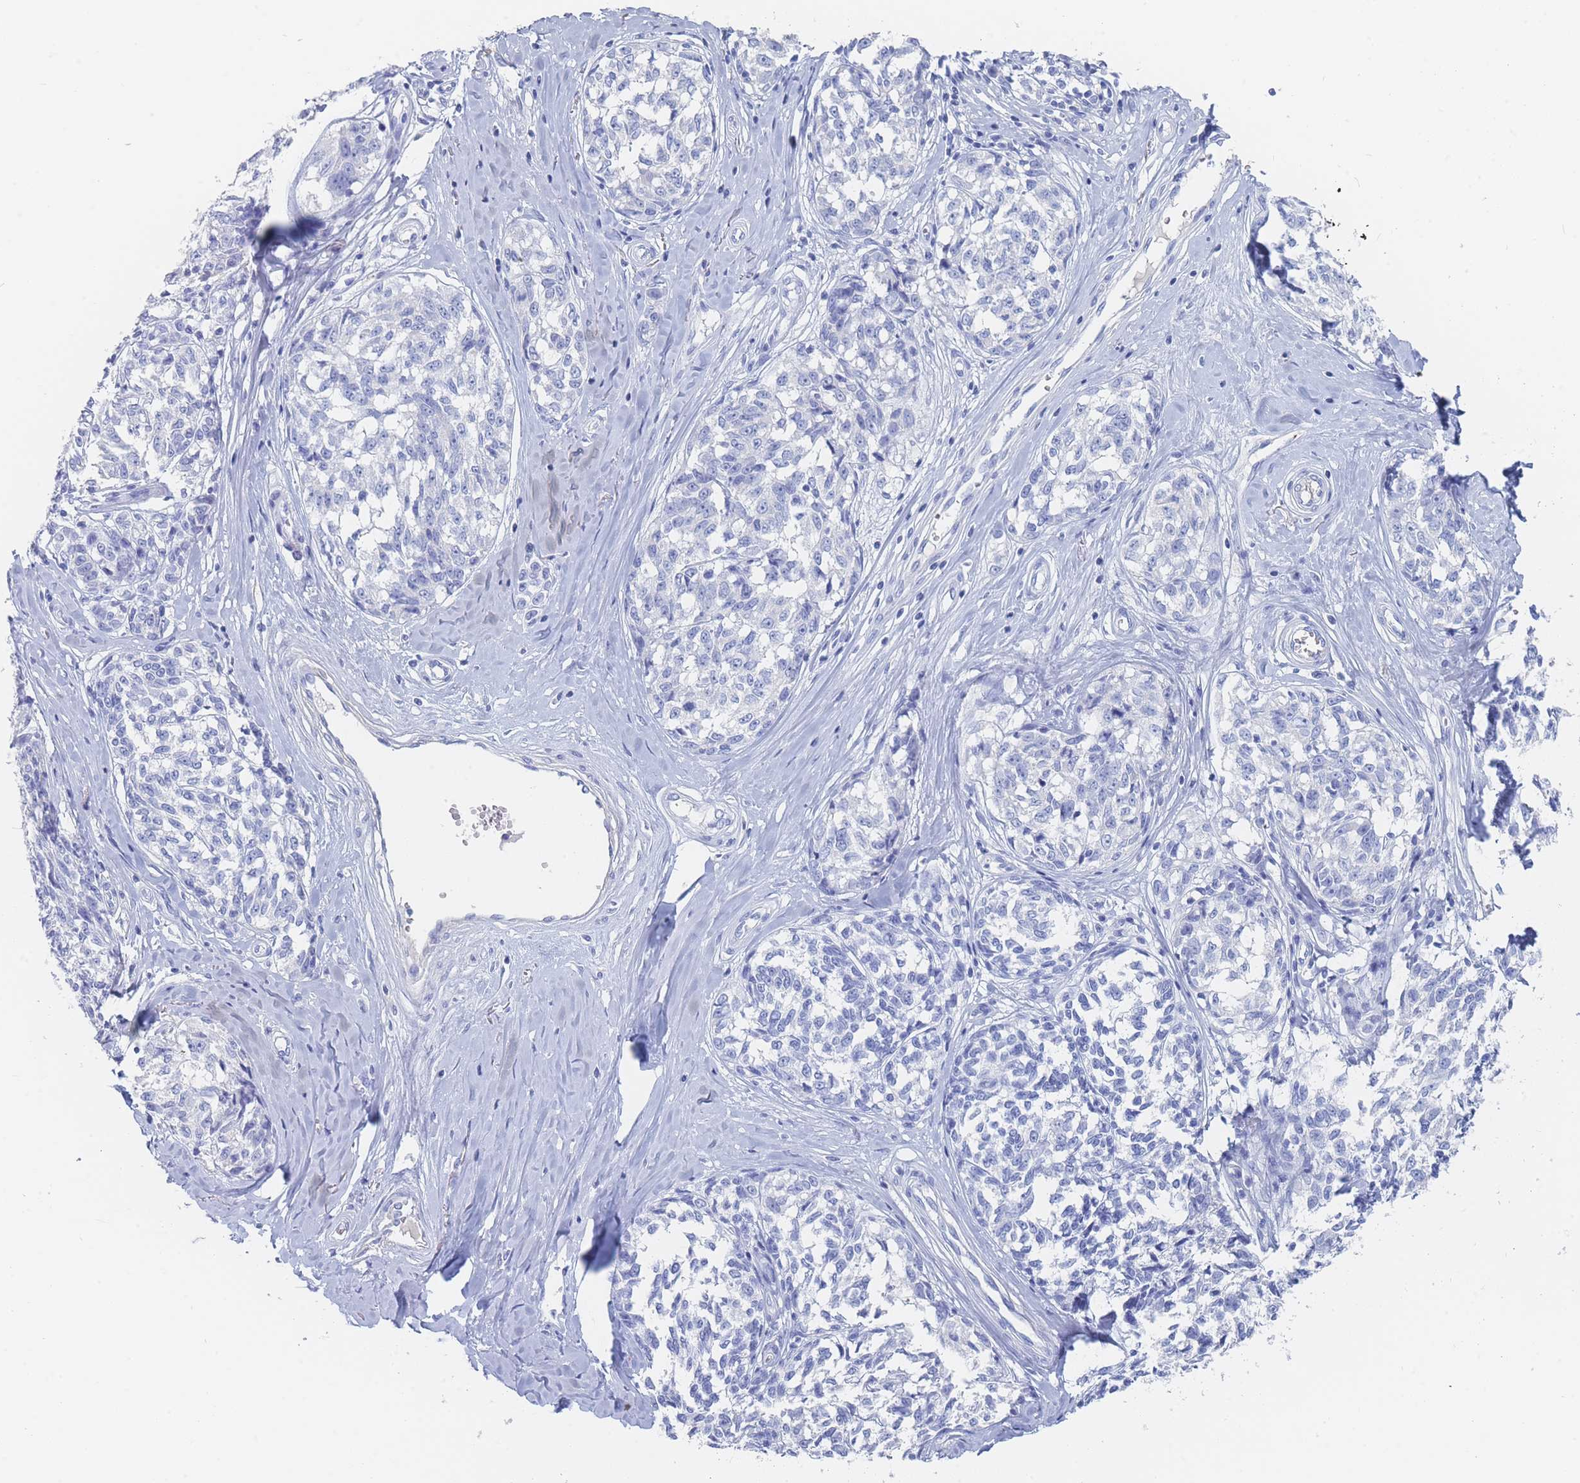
{"staining": {"intensity": "negative", "quantity": "none", "location": "none"}, "tissue": "melanoma", "cell_type": "Tumor cells", "image_type": "cancer", "snomed": [{"axis": "morphology", "description": "Normal tissue, NOS"}, {"axis": "morphology", "description": "Malignant melanoma, NOS"}, {"axis": "topography", "description": "Skin"}], "caption": "Tumor cells are negative for brown protein staining in melanoma.", "gene": "SLC25A35", "patient": {"sex": "female", "age": 64}}